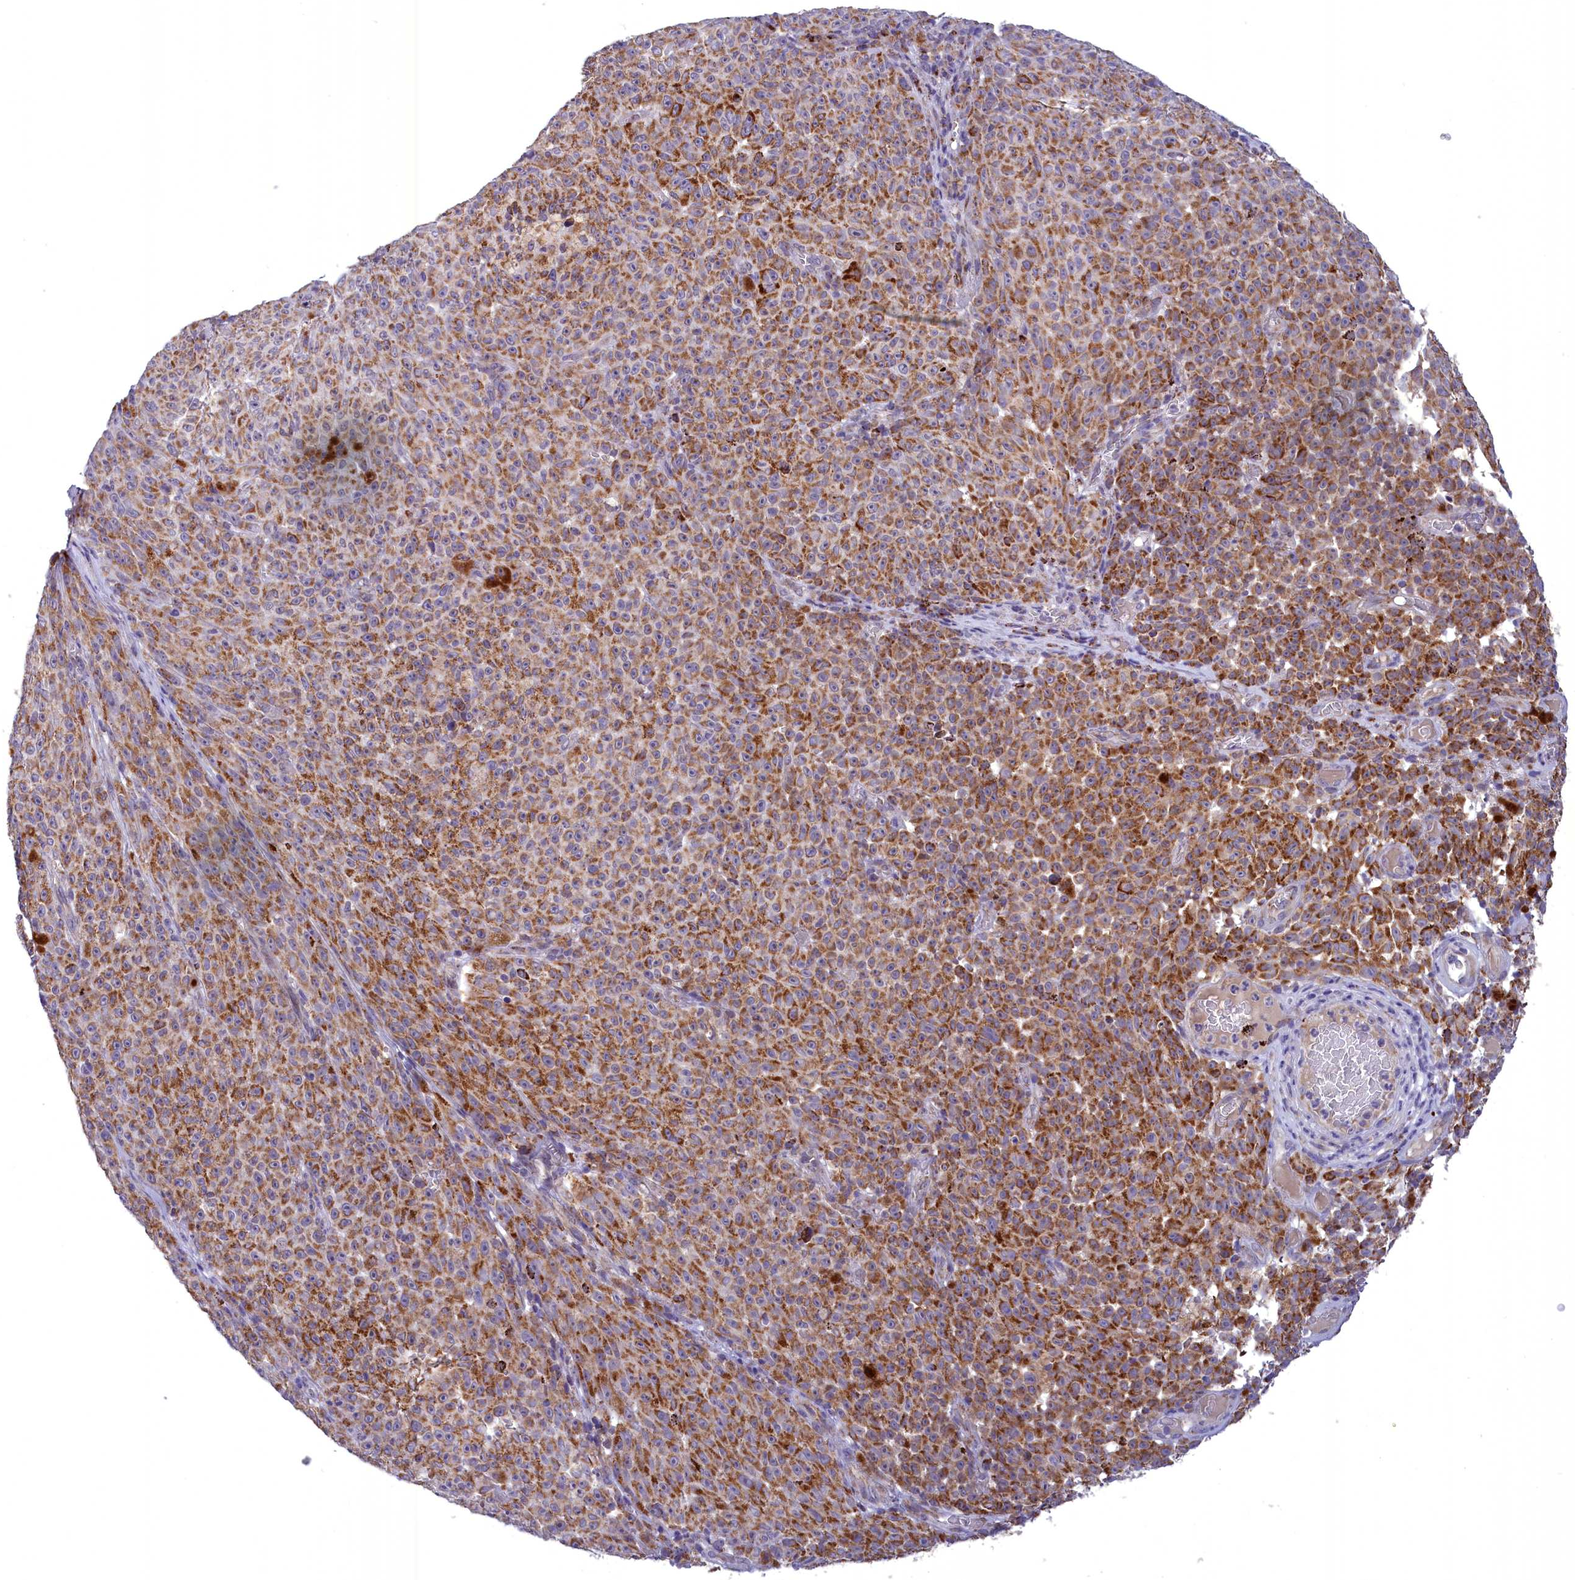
{"staining": {"intensity": "moderate", "quantity": ">75%", "location": "cytoplasmic/membranous"}, "tissue": "melanoma", "cell_type": "Tumor cells", "image_type": "cancer", "snomed": [{"axis": "morphology", "description": "Malignant melanoma, NOS"}, {"axis": "topography", "description": "Skin"}], "caption": "Immunohistochemistry (IHC) of malignant melanoma reveals medium levels of moderate cytoplasmic/membranous expression in about >75% of tumor cells. (Brightfield microscopy of DAB IHC at high magnification).", "gene": "FAM149B1", "patient": {"sex": "female", "age": 82}}